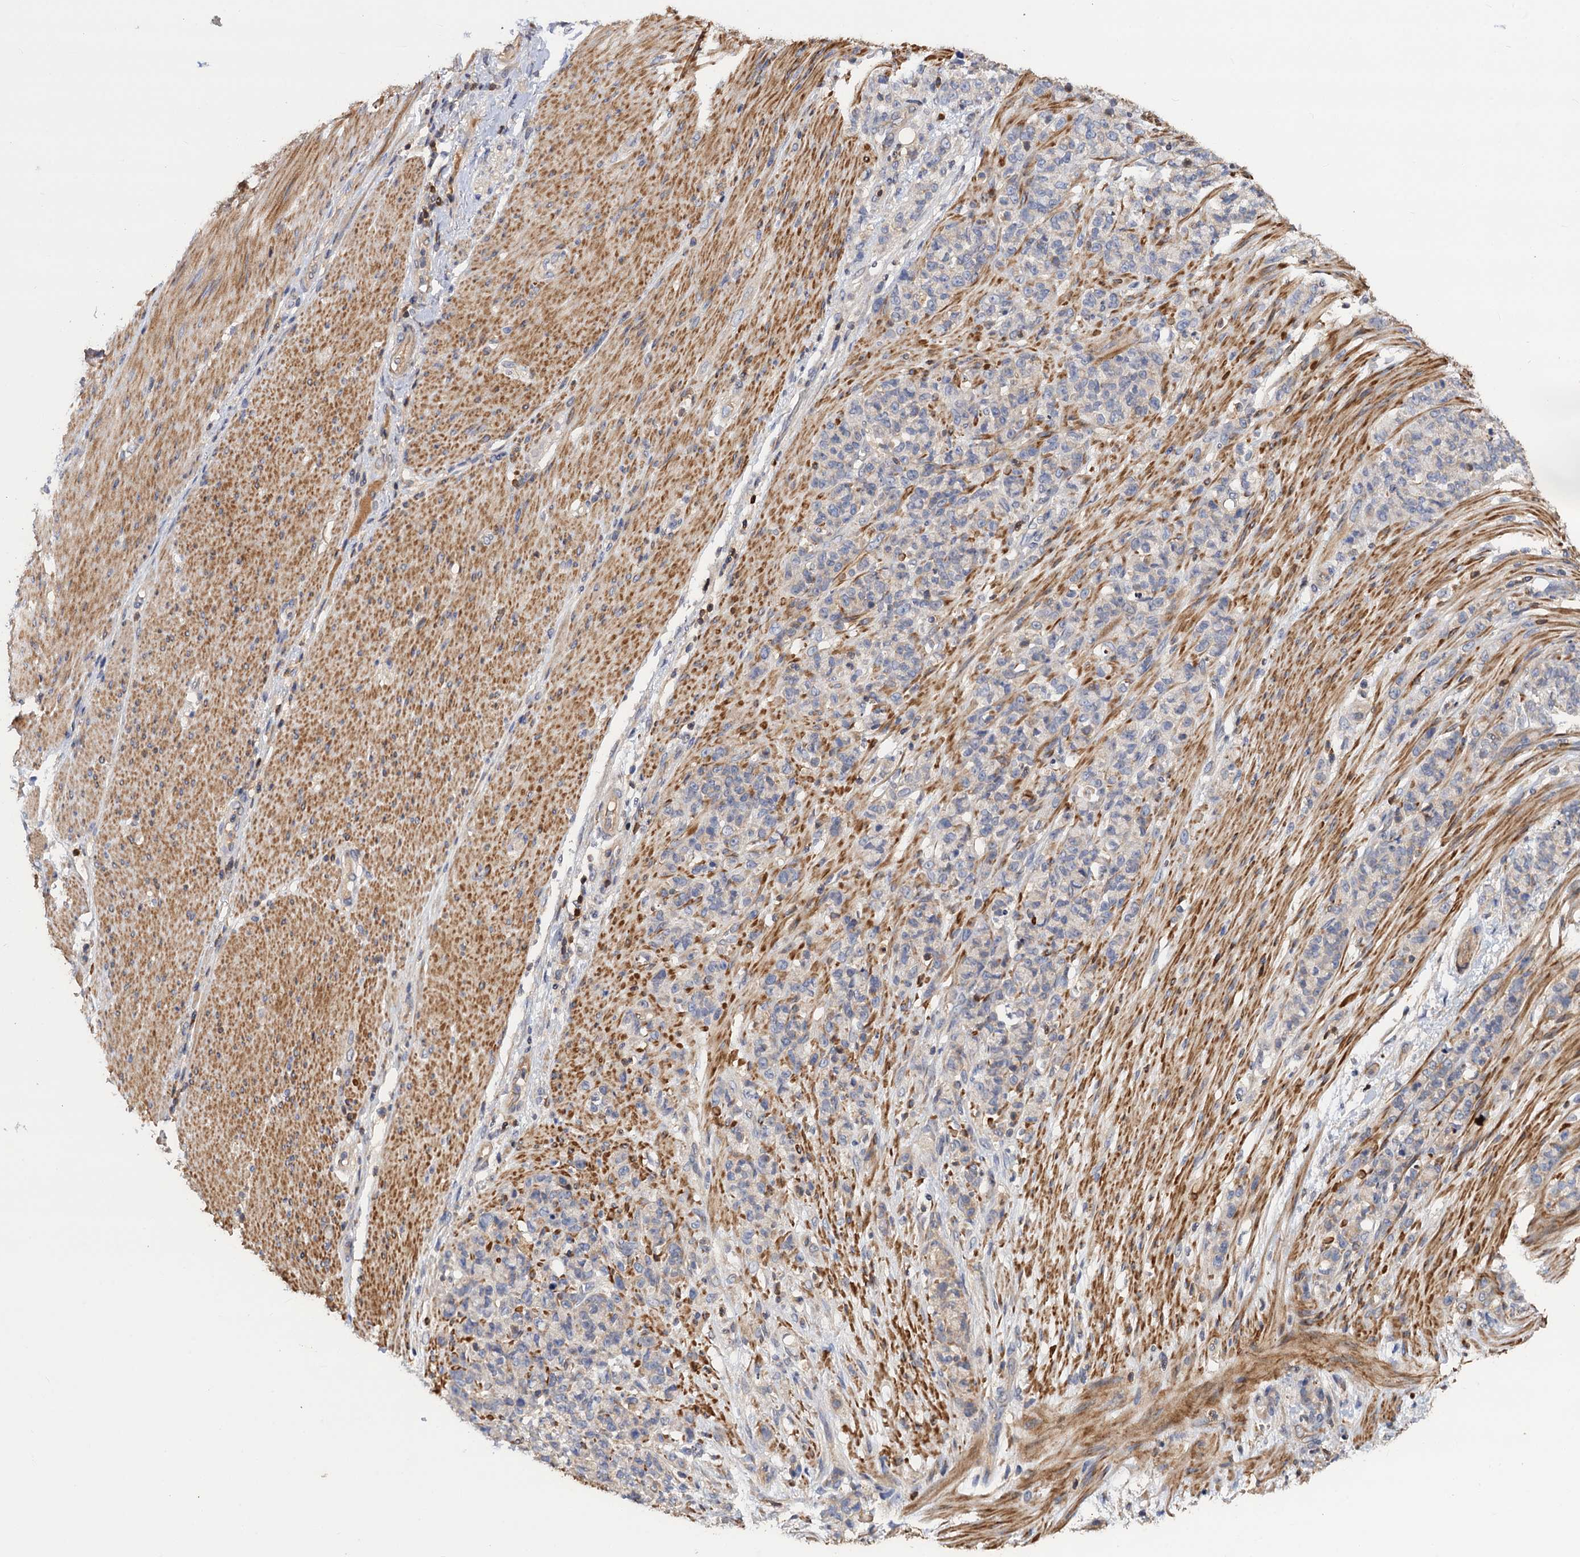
{"staining": {"intensity": "negative", "quantity": "none", "location": "none"}, "tissue": "stomach cancer", "cell_type": "Tumor cells", "image_type": "cancer", "snomed": [{"axis": "morphology", "description": "Adenocarcinoma, NOS"}, {"axis": "topography", "description": "Stomach"}], "caption": "There is no significant expression in tumor cells of stomach cancer (adenocarcinoma).", "gene": "DGKA", "patient": {"sex": "female", "age": 79}}